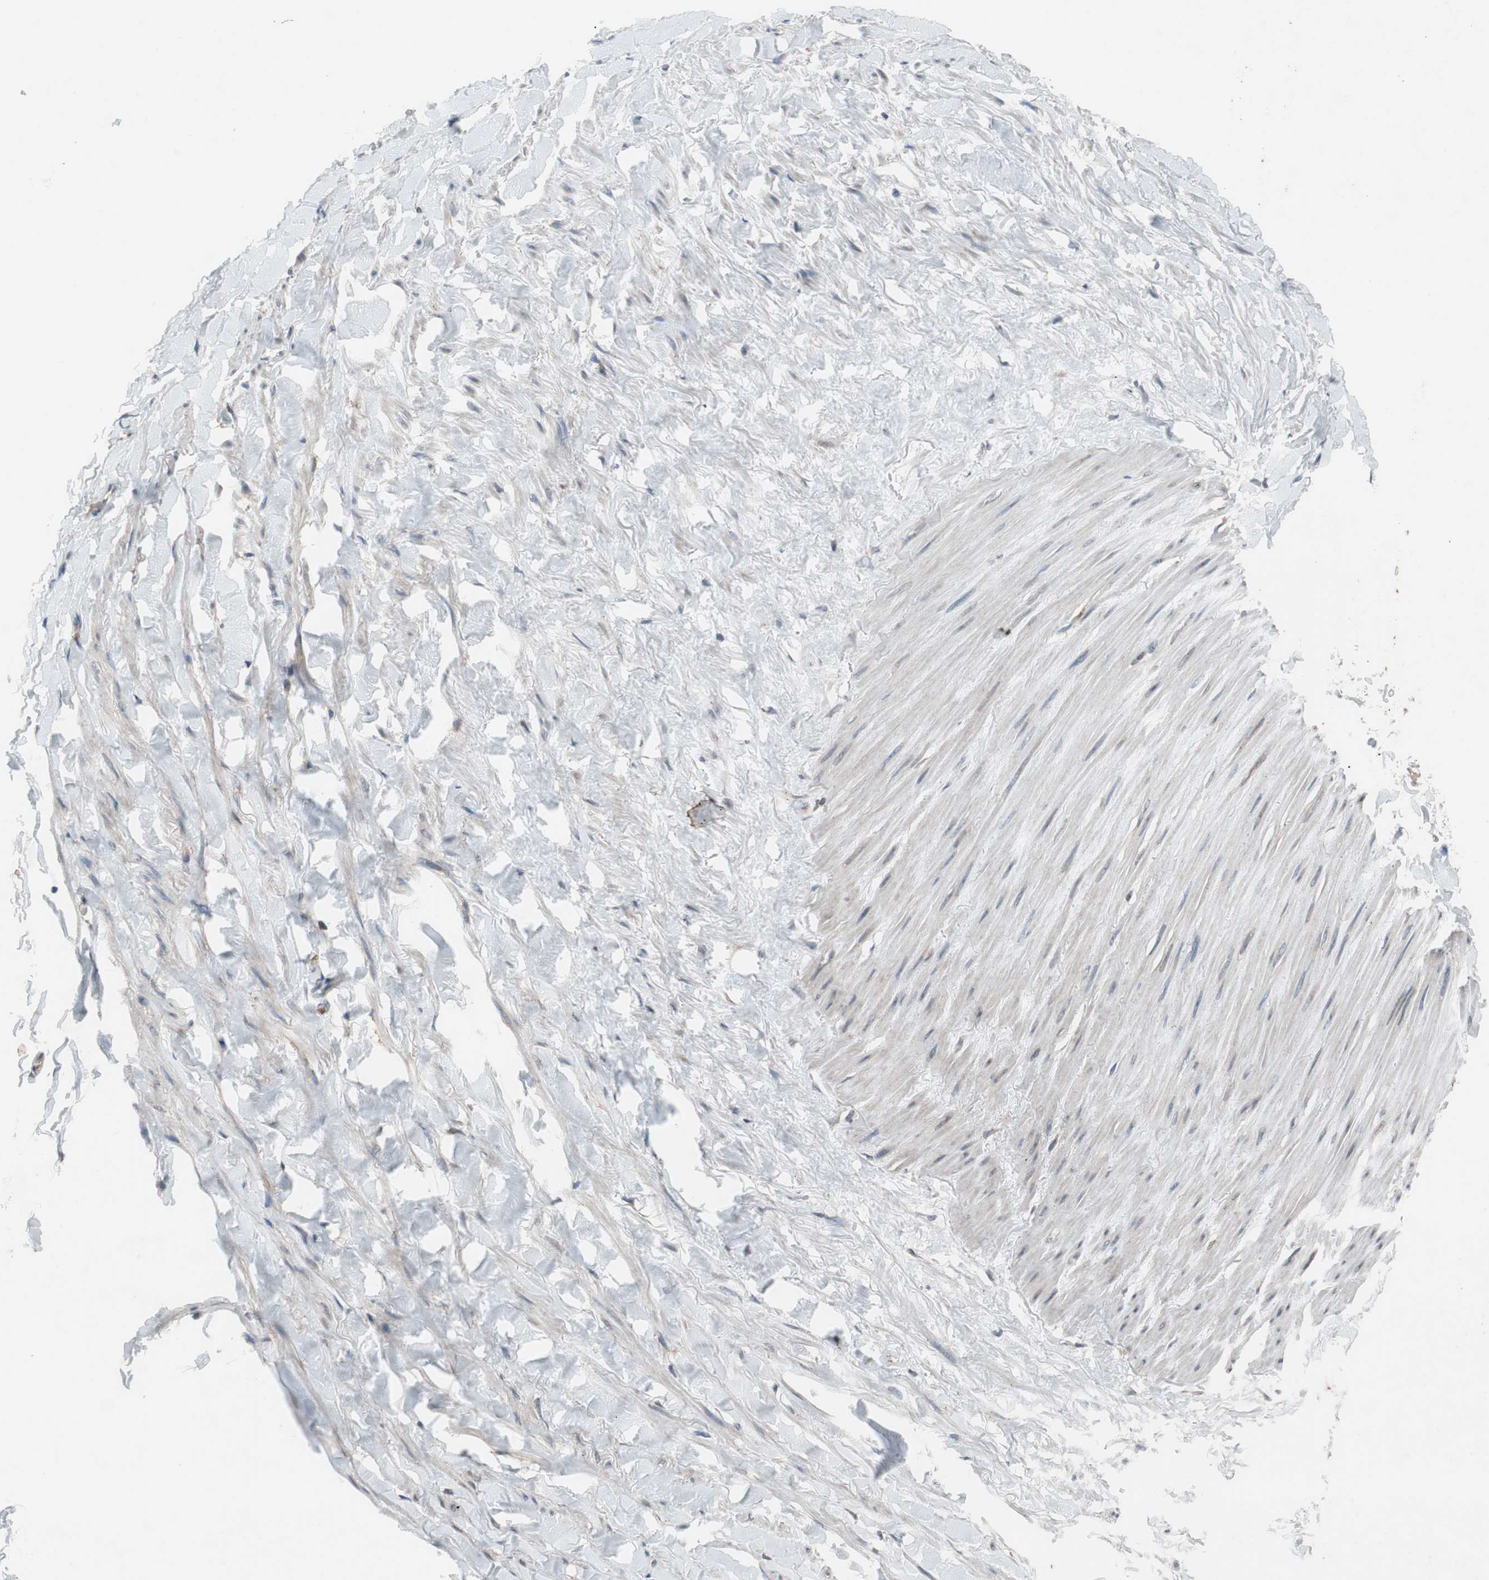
{"staining": {"intensity": "negative", "quantity": "none", "location": "none"}, "tissue": "adipose tissue", "cell_type": "Adipocytes", "image_type": "normal", "snomed": [{"axis": "morphology", "description": "Normal tissue, NOS"}, {"axis": "topography", "description": "Adipose tissue"}, {"axis": "topography", "description": "Peripheral nerve tissue"}], "caption": "This is a histopathology image of IHC staining of unremarkable adipose tissue, which shows no expression in adipocytes.", "gene": "ADD2", "patient": {"sex": "male", "age": 52}}